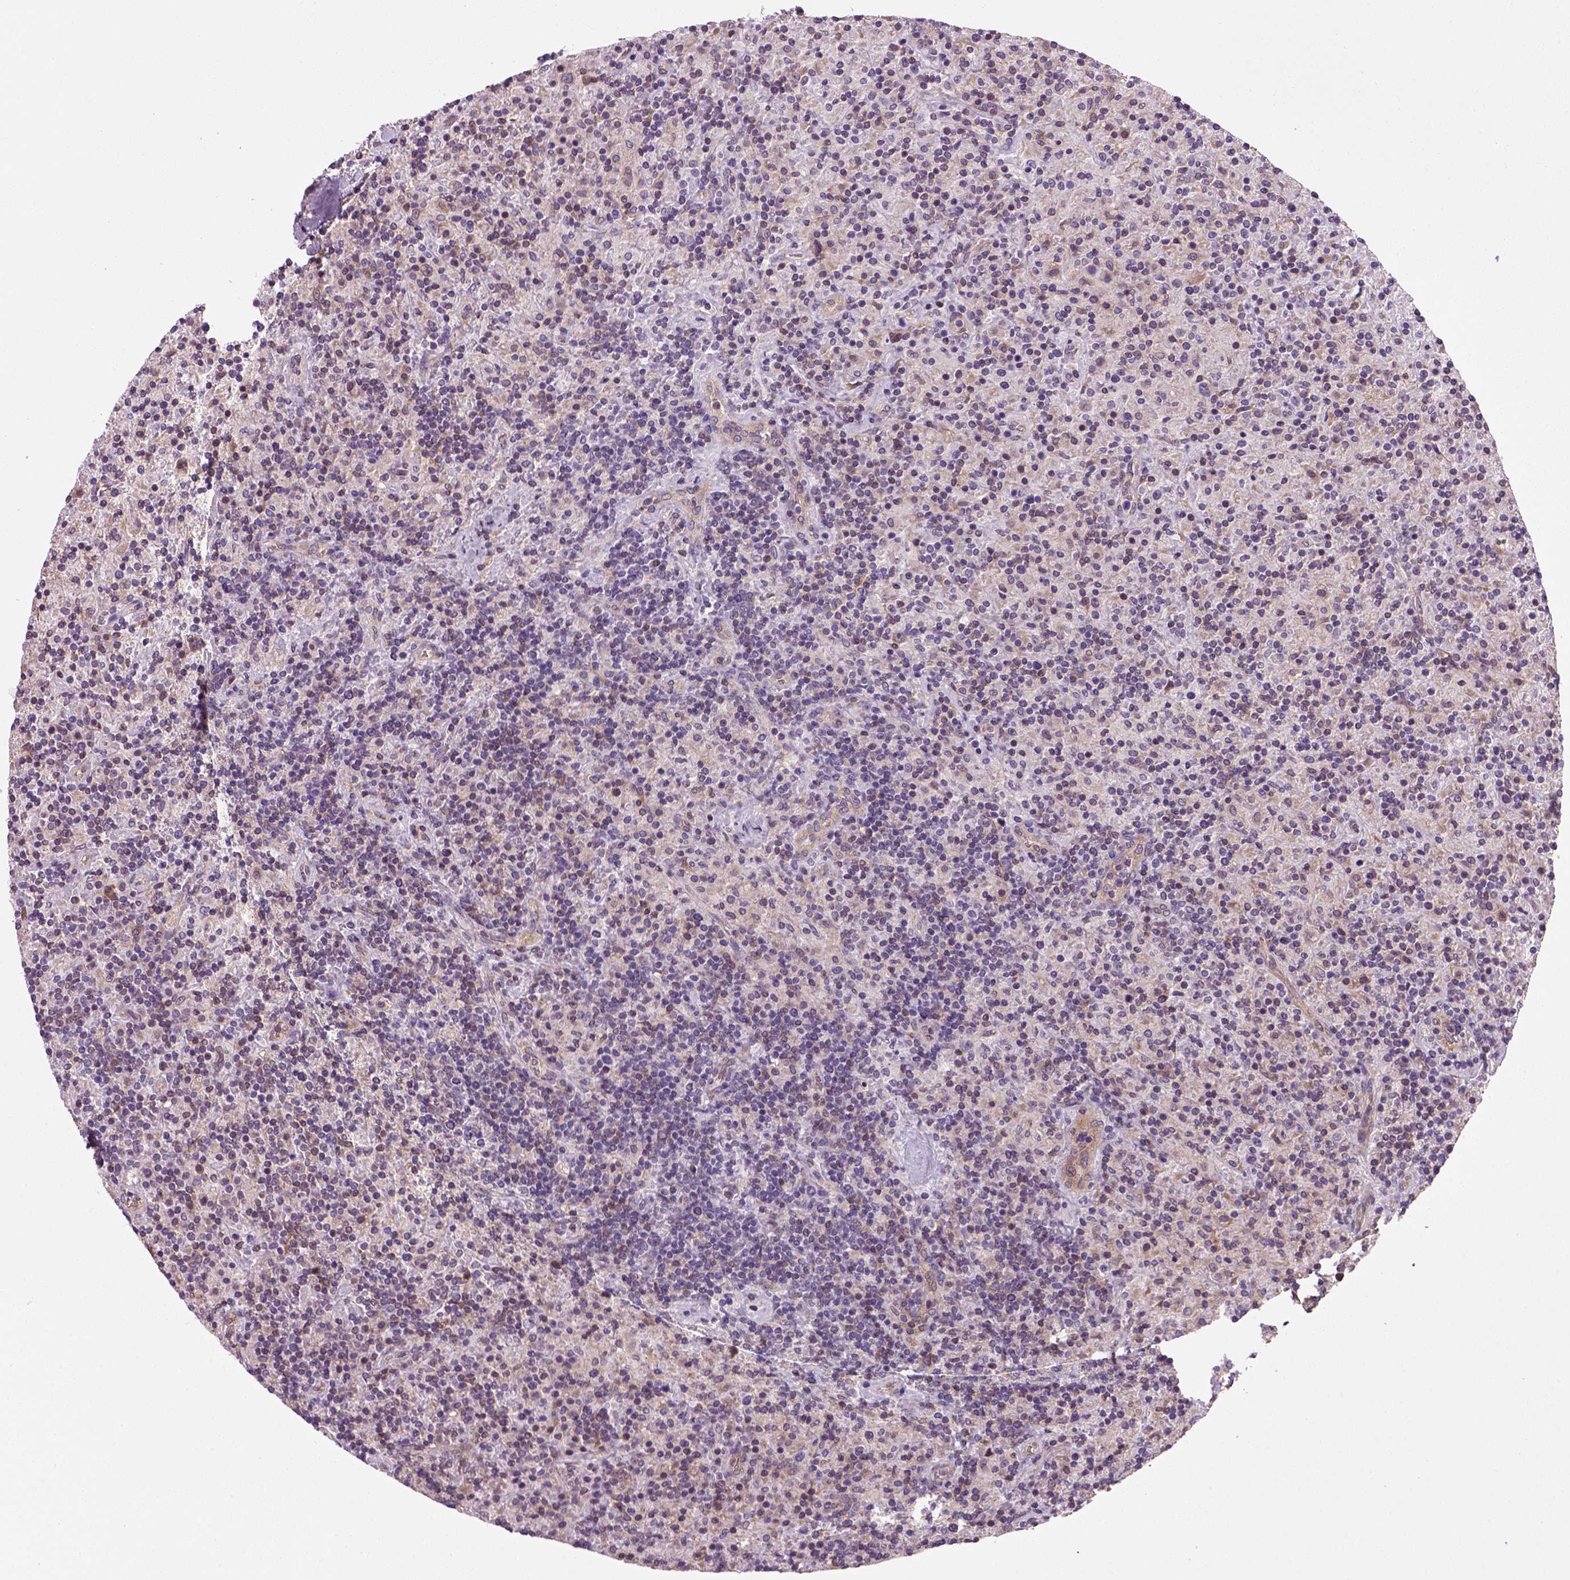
{"staining": {"intensity": "negative", "quantity": "none", "location": "none"}, "tissue": "lymphoma", "cell_type": "Tumor cells", "image_type": "cancer", "snomed": [{"axis": "morphology", "description": "Hodgkin's disease, NOS"}, {"axis": "topography", "description": "Lymph node"}], "caption": "Lymphoma stained for a protein using IHC reveals no staining tumor cells.", "gene": "TPRG1", "patient": {"sex": "male", "age": 70}}